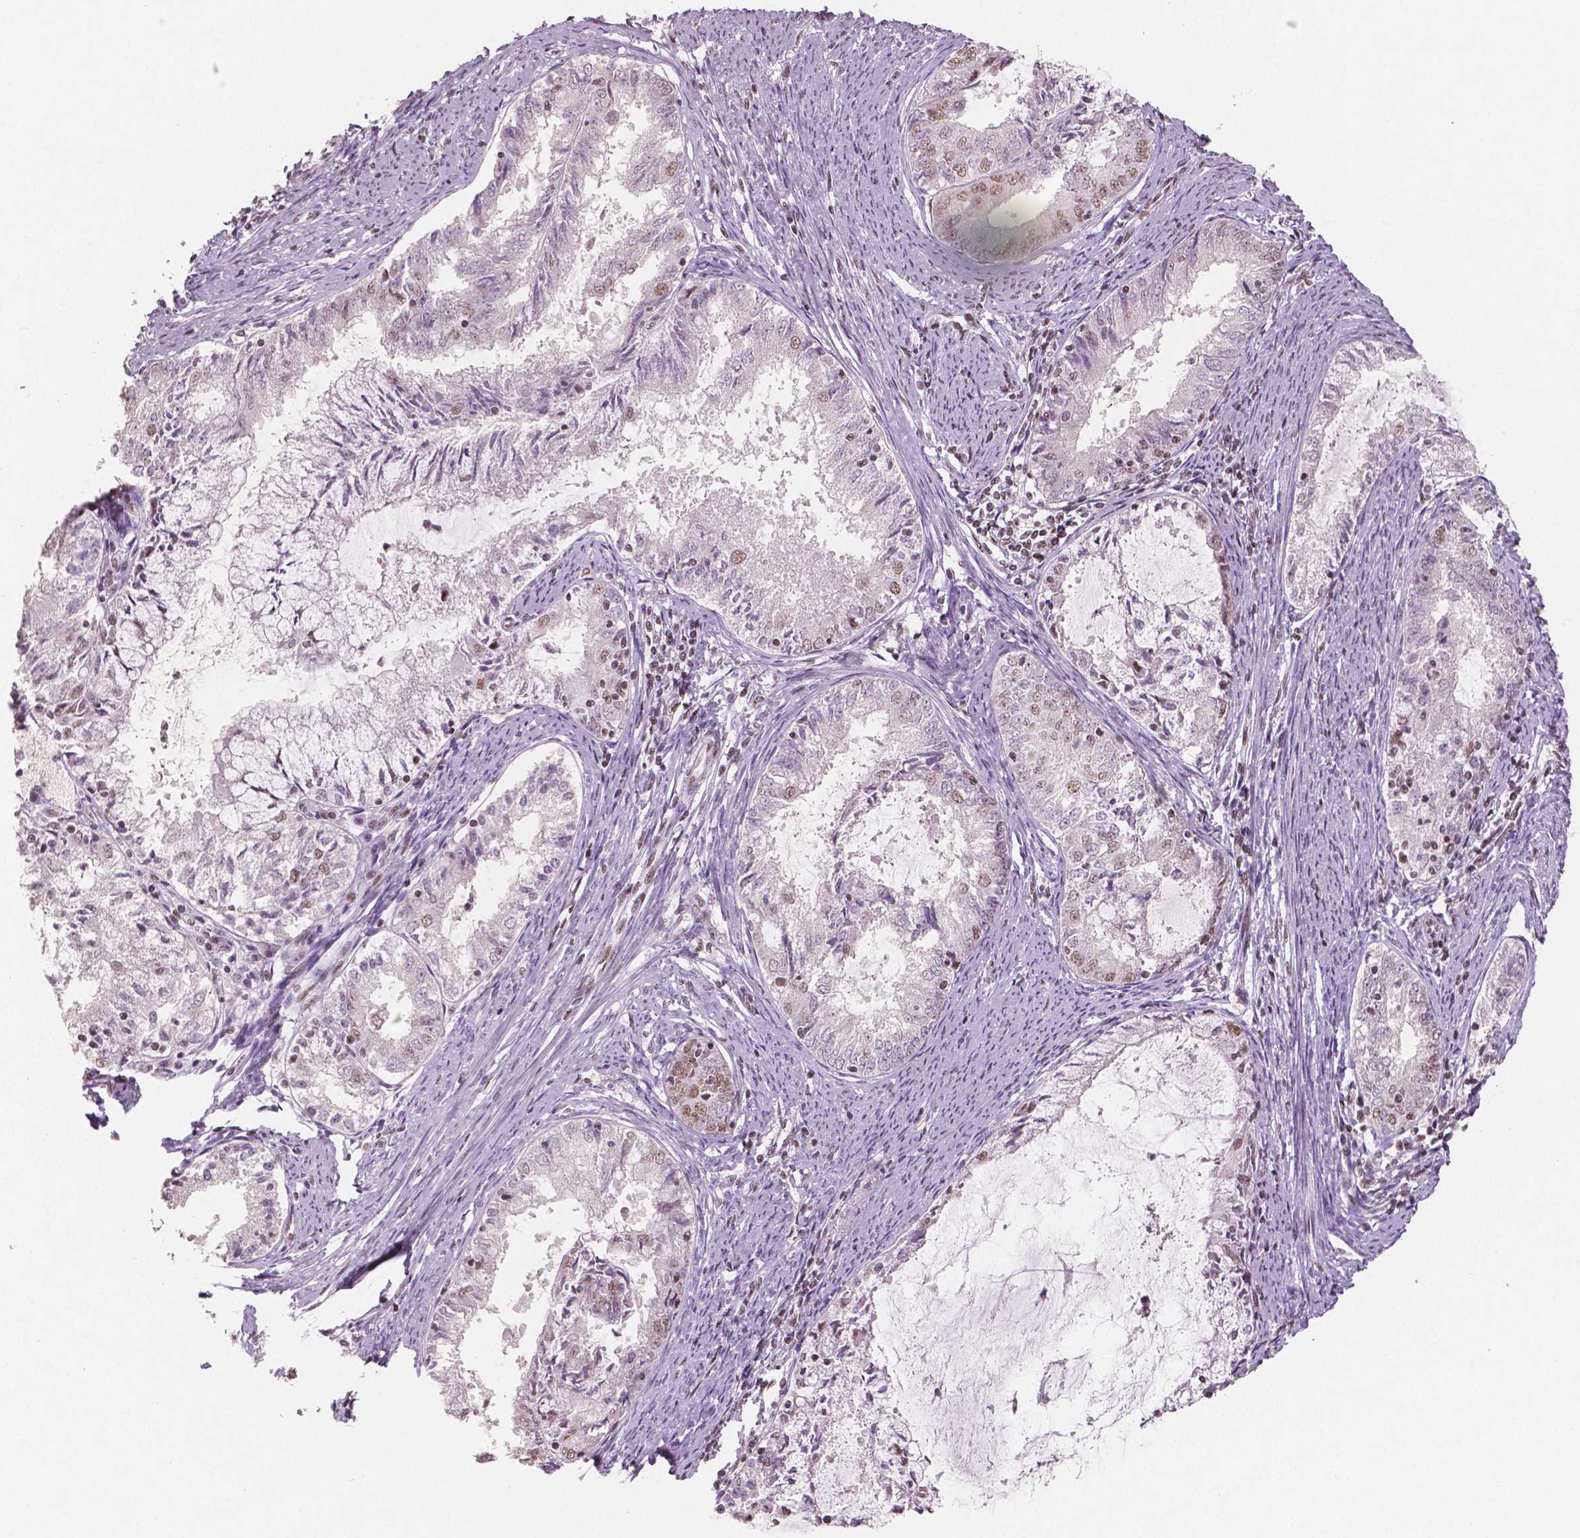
{"staining": {"intensity": "weak", "quantity": "<25%", "location": "nuclear"}, "tissue": "endometrial cancer", "cell_type": "Tumor cells", "image_type": "cancer", "snomed": [{"axis": "morphology", "description": "Adenocarcinoma, NOS"}, {"axis": "topography", "description": "Endometrium"}], "caption": "This is a image of IHC staining of endometrial cancer (adenocarcinoma), which shows no staining in tumor cells.", "gene": "BRD4", "patient": {"sex": "female", "age": 57}}